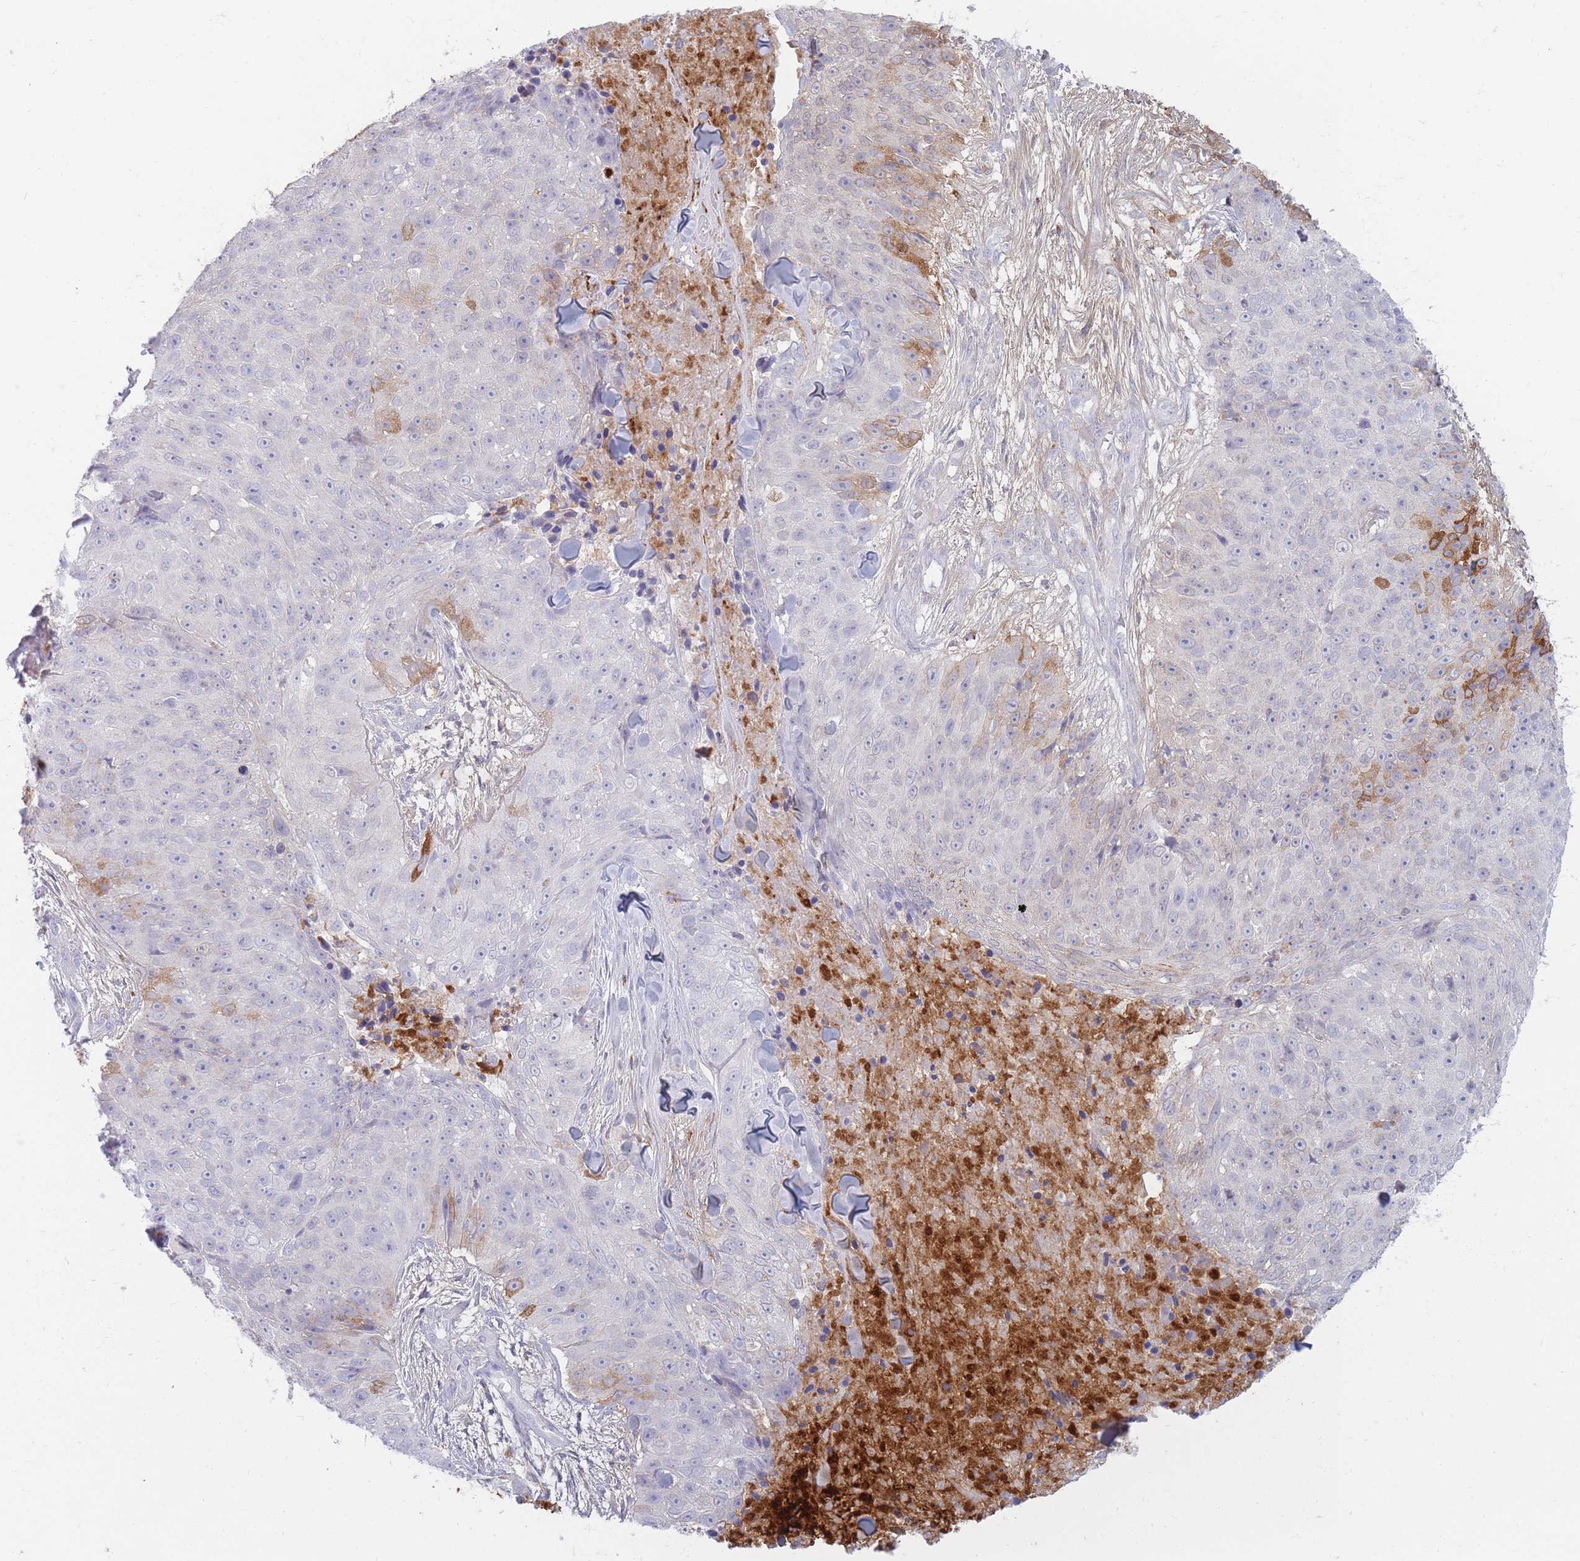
{"staining": {"intensity": "negative", "quantity": "none", "location": "none"}, "tissue": "skin cancer", "cell_type": "Tumor cells", "image_type": "cancer", "snomed": [{"axis": "morphology", "description": "Squamous cell carcinoma, NOS"}, {"axis": "topography", "description": "Skin"}], "caption": "A histopathology image of human skin squamous cell carcinoma is negative for staining in tumor cells.", "gene": "PRG4", "patient": {"sex": "female", "age": 87}}